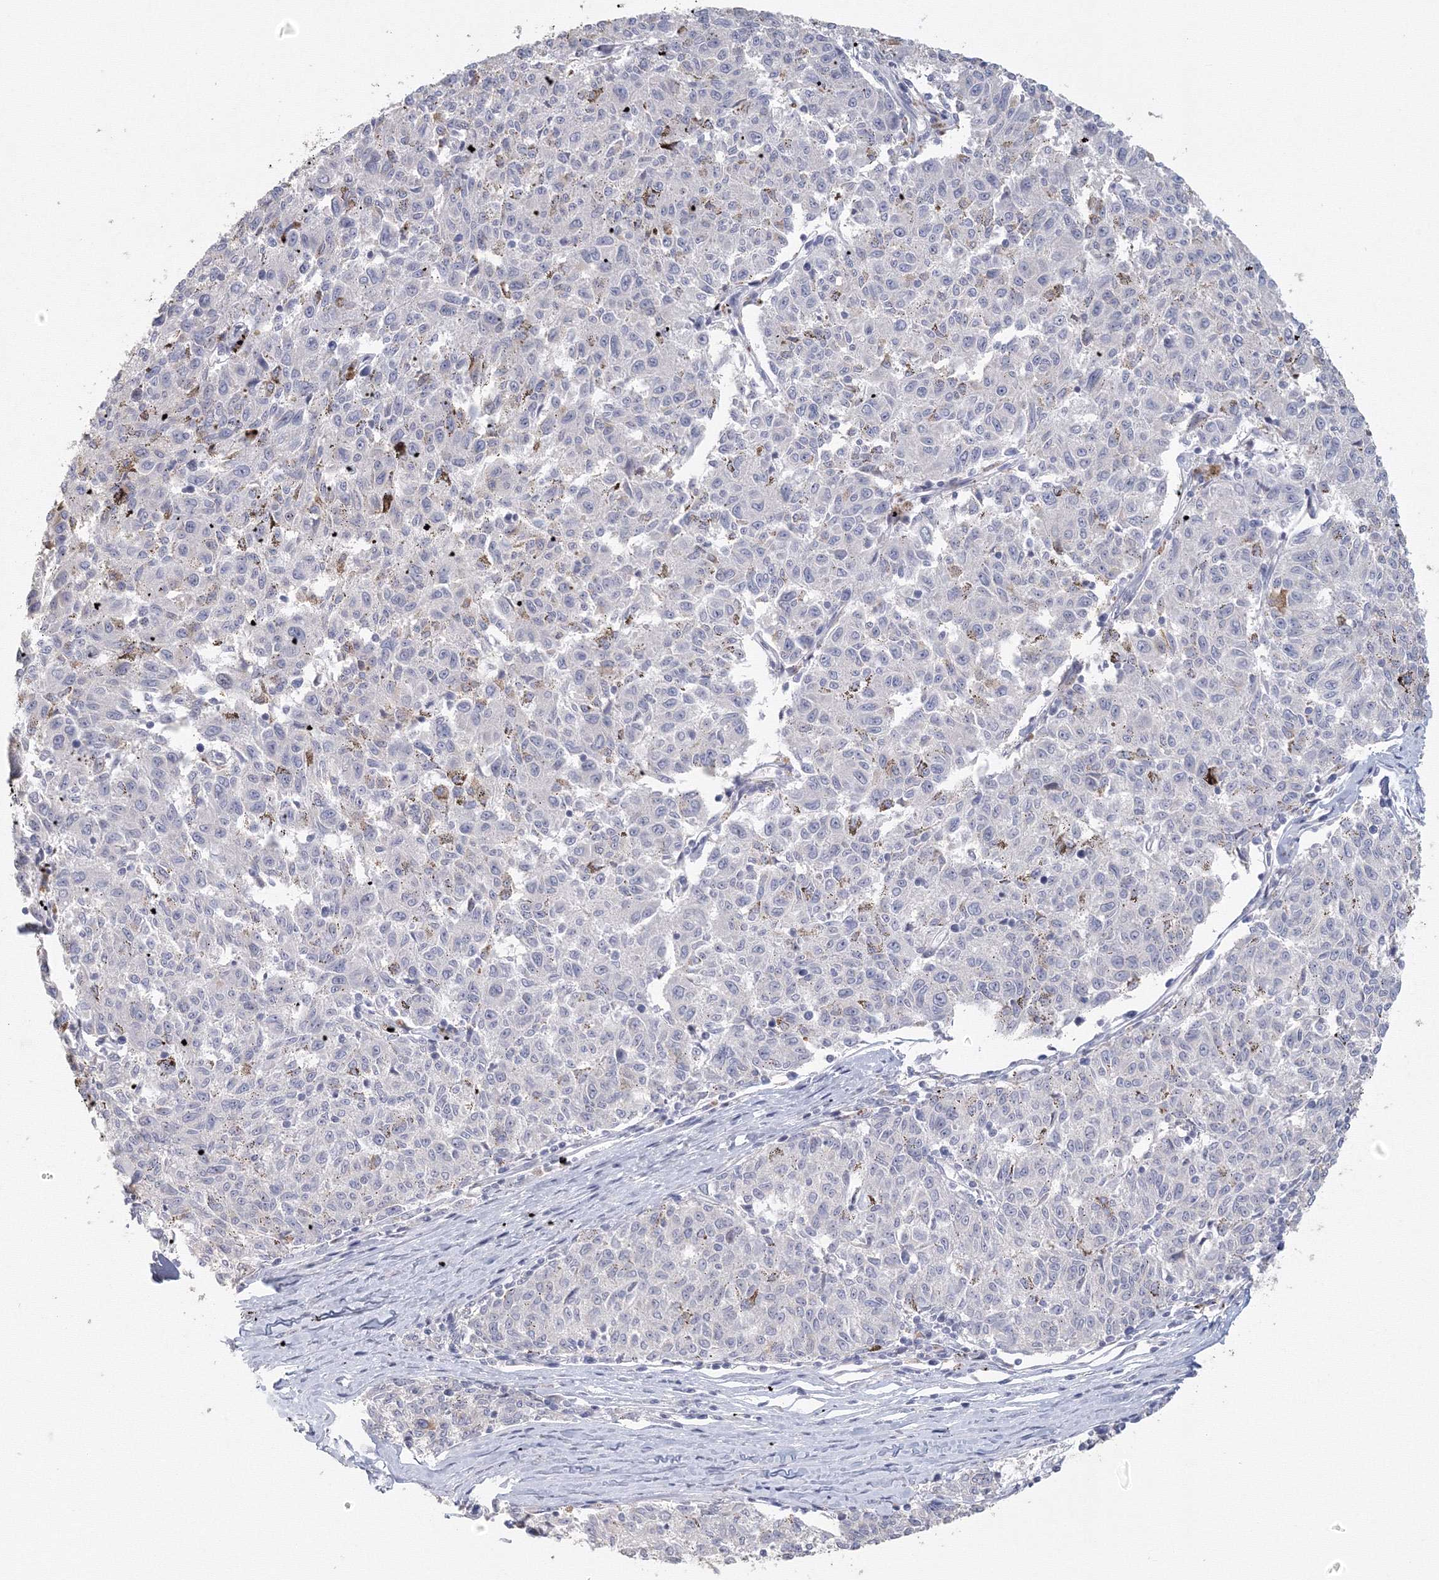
{"staining": {"intensity": "negative", "quantity": "none", "location": "none"}, "tissue": "melanoma", "cell_type": "Tumor cells", "image_type": "cancer", "snomed": [{"axis": "morphology", "description": "Malignant melanoma, NOS"}, {"axis": "topography", "description": "Skin"}], "caption": "Immunohistochemistry (IHC) of melanoma shows no positivity in tumor cells. Brightfield microscopy of immunohistochemistry stained with DAB (brown) and hematoxylin (blue), captured at high magnification.", "gene": "TACC2", "patient": {"sex": "female", "age": 72}}